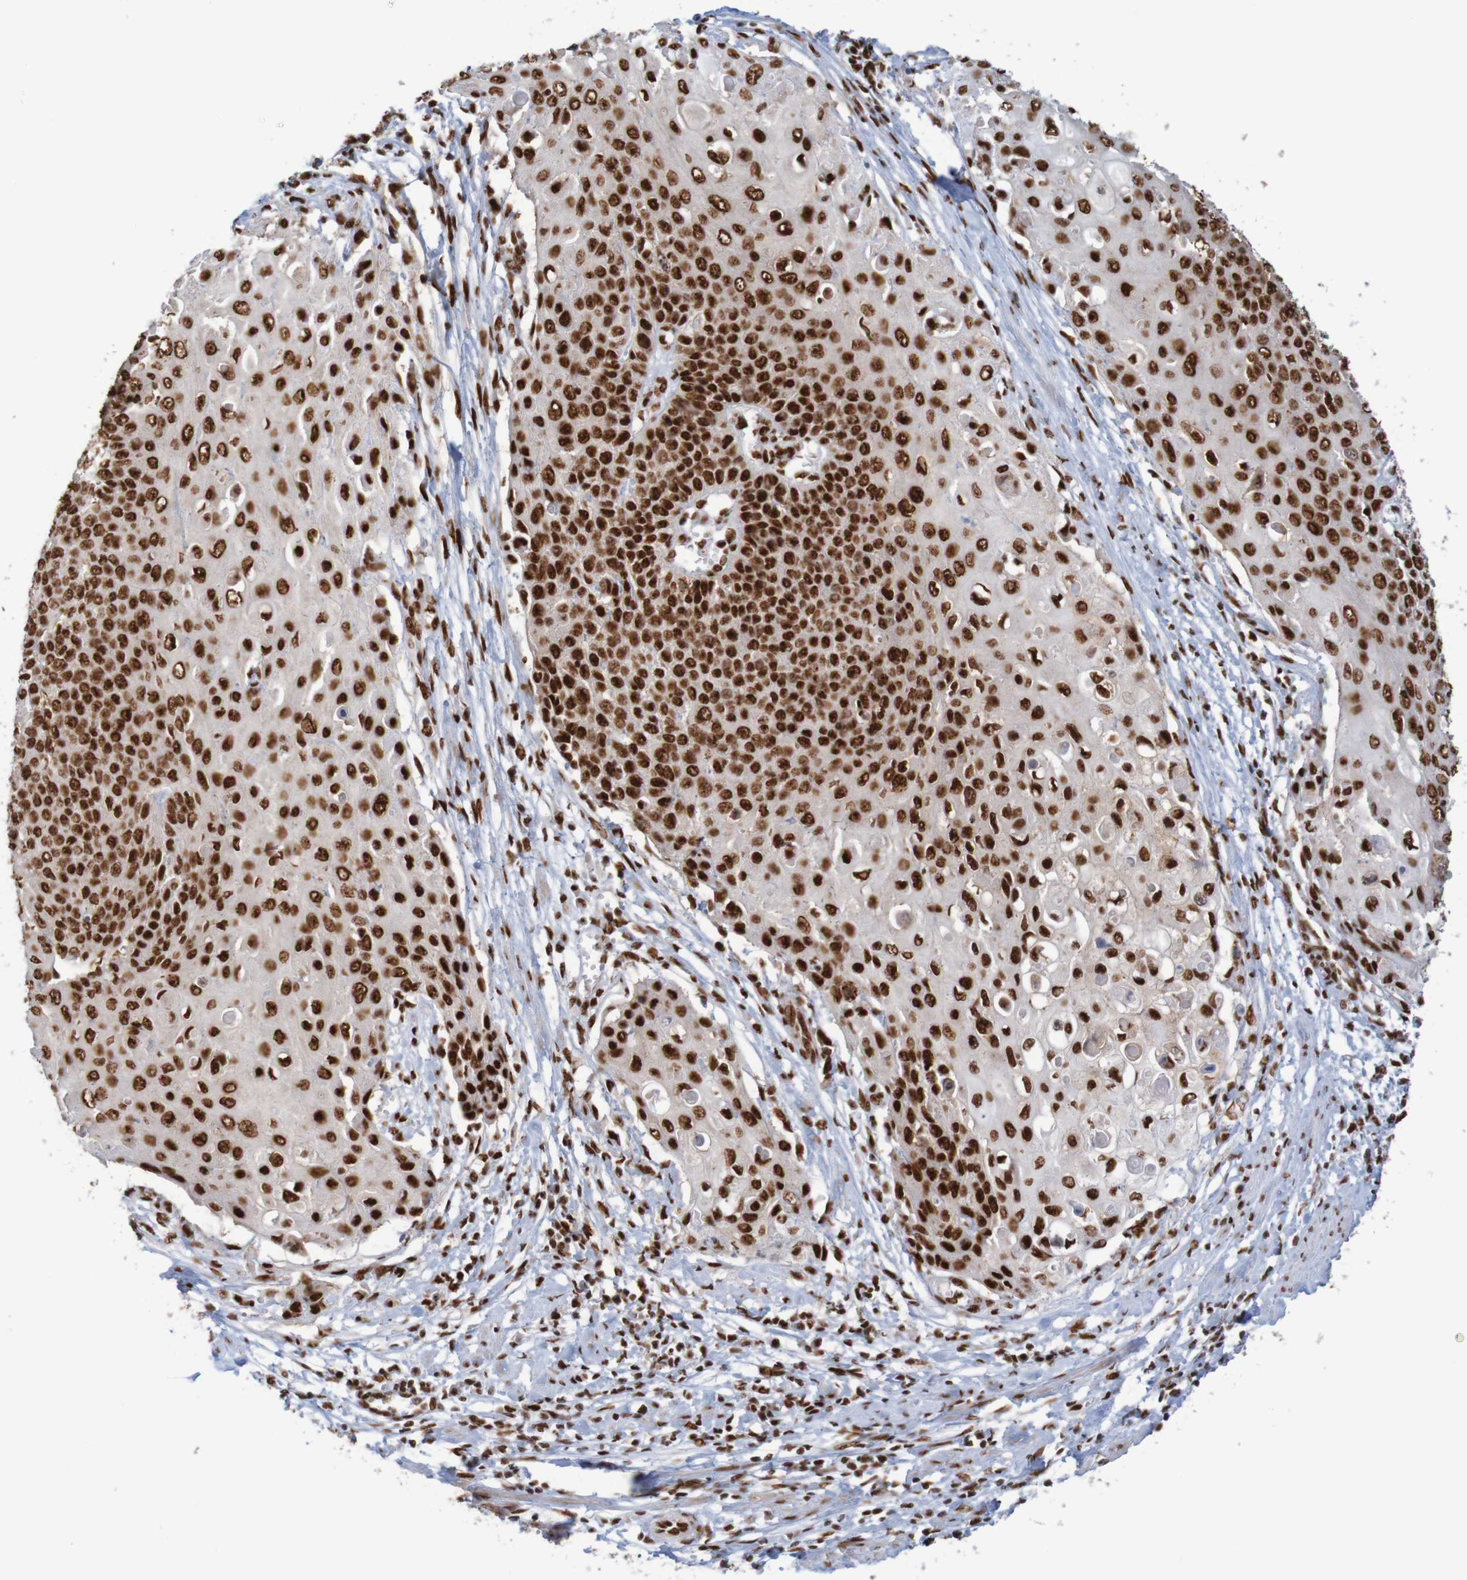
{"staining": {"intensity": "strong", "quantity": ">75%", "location": "nuclear"}, "tissue": "cervical cancer", "cell_type": "Tumor cells", "image_type": "cancer", "snomed": [{"axis": "morphology", "description": "Squamous cell carcinoma, NOS"}, {"axis": "topography", "description": "Cervix"}], "caption": "An IHC photomicrograph of tumor tissue is shown. Protein staining in brown labels strong nuclear positivity in cervical cancer within tumor cells.", "gene": "THRAP3", "patient": {"sex": "female", "age": 39}}